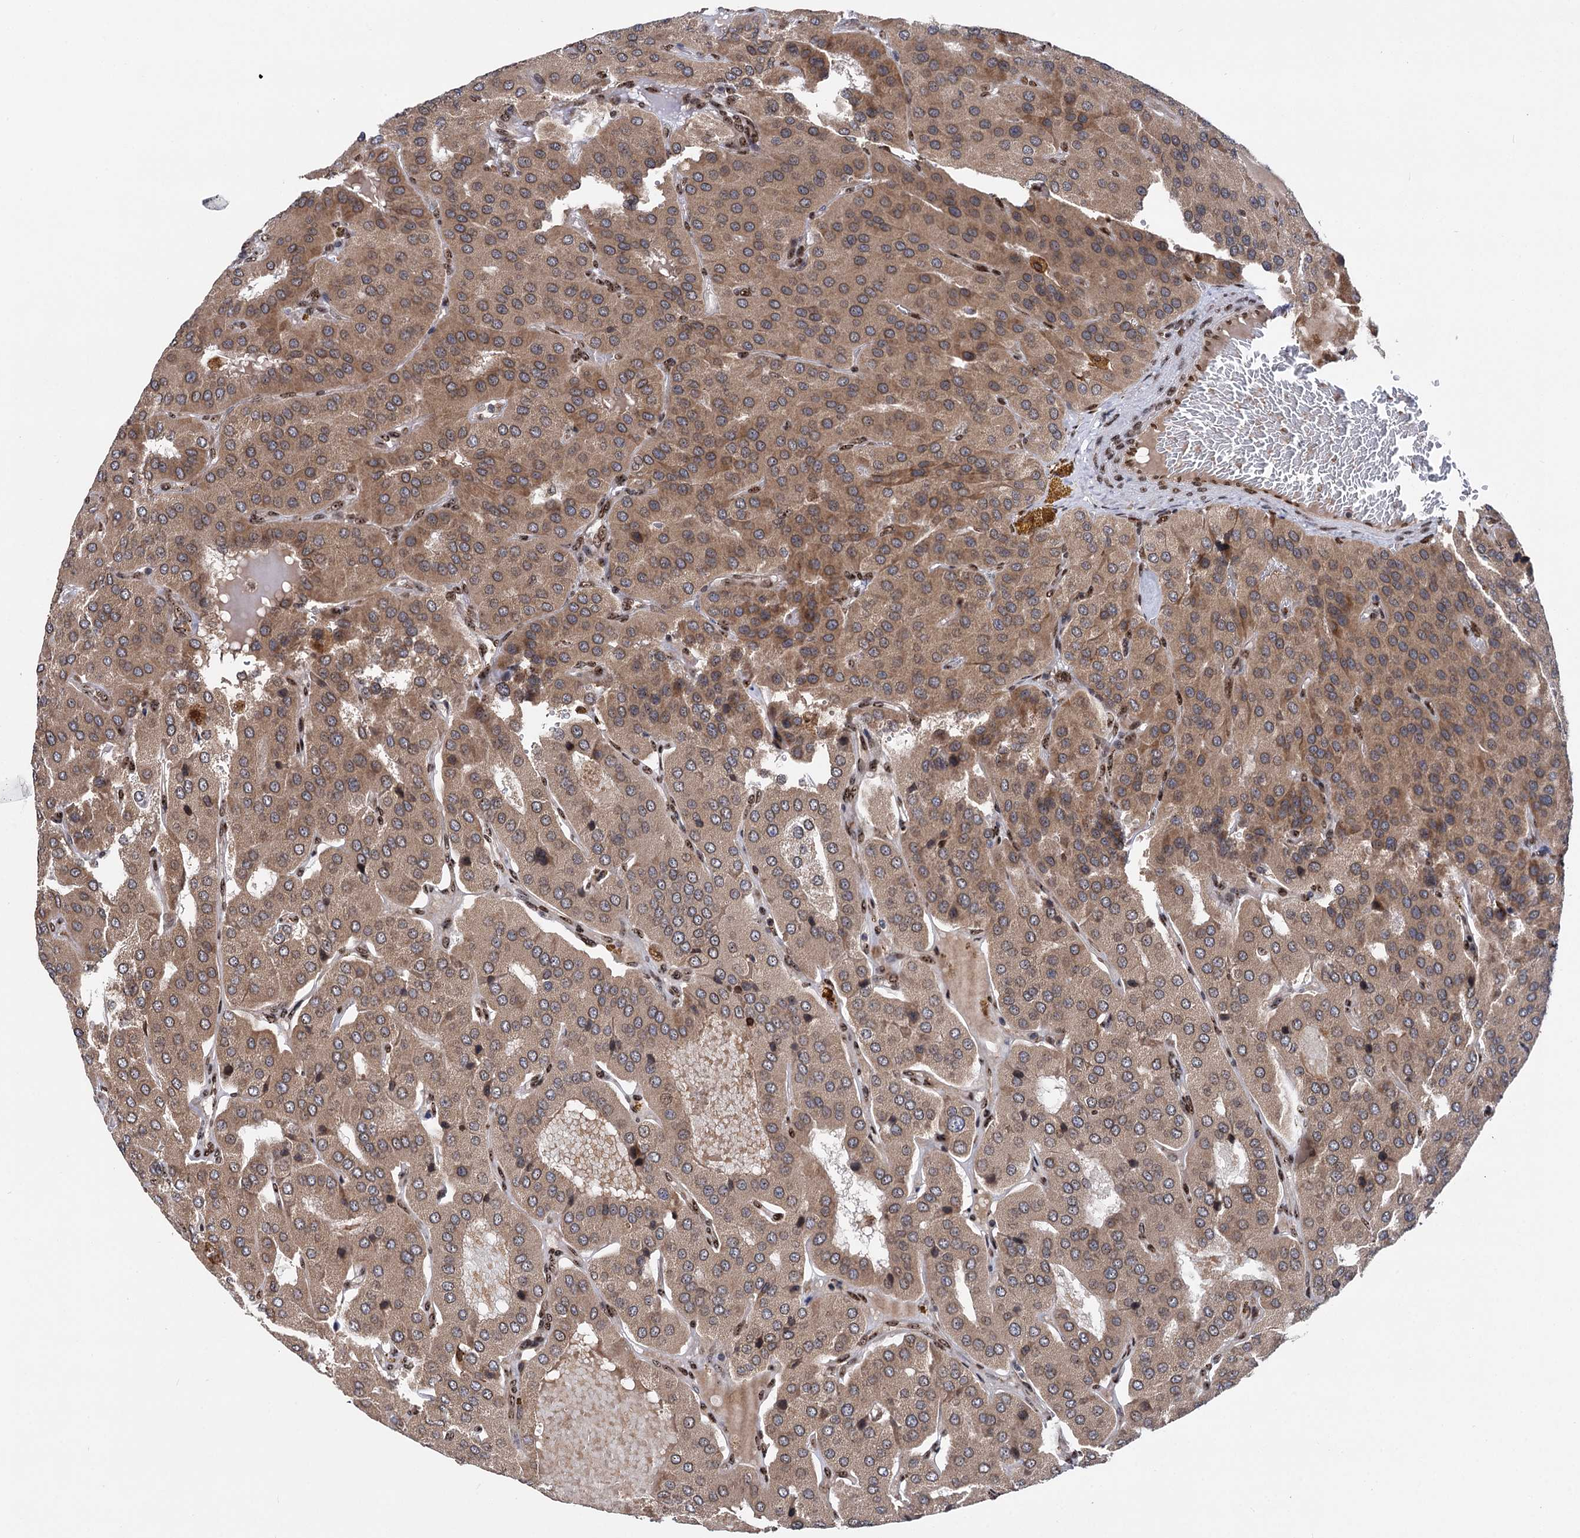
{"staining": {"intensity": "moderate", "quantity": ">75%", "location": "cytoplasmic/membranous"}, "tissue": "parathyroid gland", "cell_type": "Glandular cells", "image_type": "normal", "snomed": [{"axis": "morphology", "description": "Normal tissue, NOS"}, {"axis": "morphology", "description": "Adenoma, NOS"}, {"axis": "topography", "description": "Parathyroid gland"}], "caption": "The immunohistochemical stain shows moderate cytoplasmic/membranous staining in glandular cells of benign parathyroid gland.", "gene": "MESD", "patient": {"sex": "female", "age": 86}}